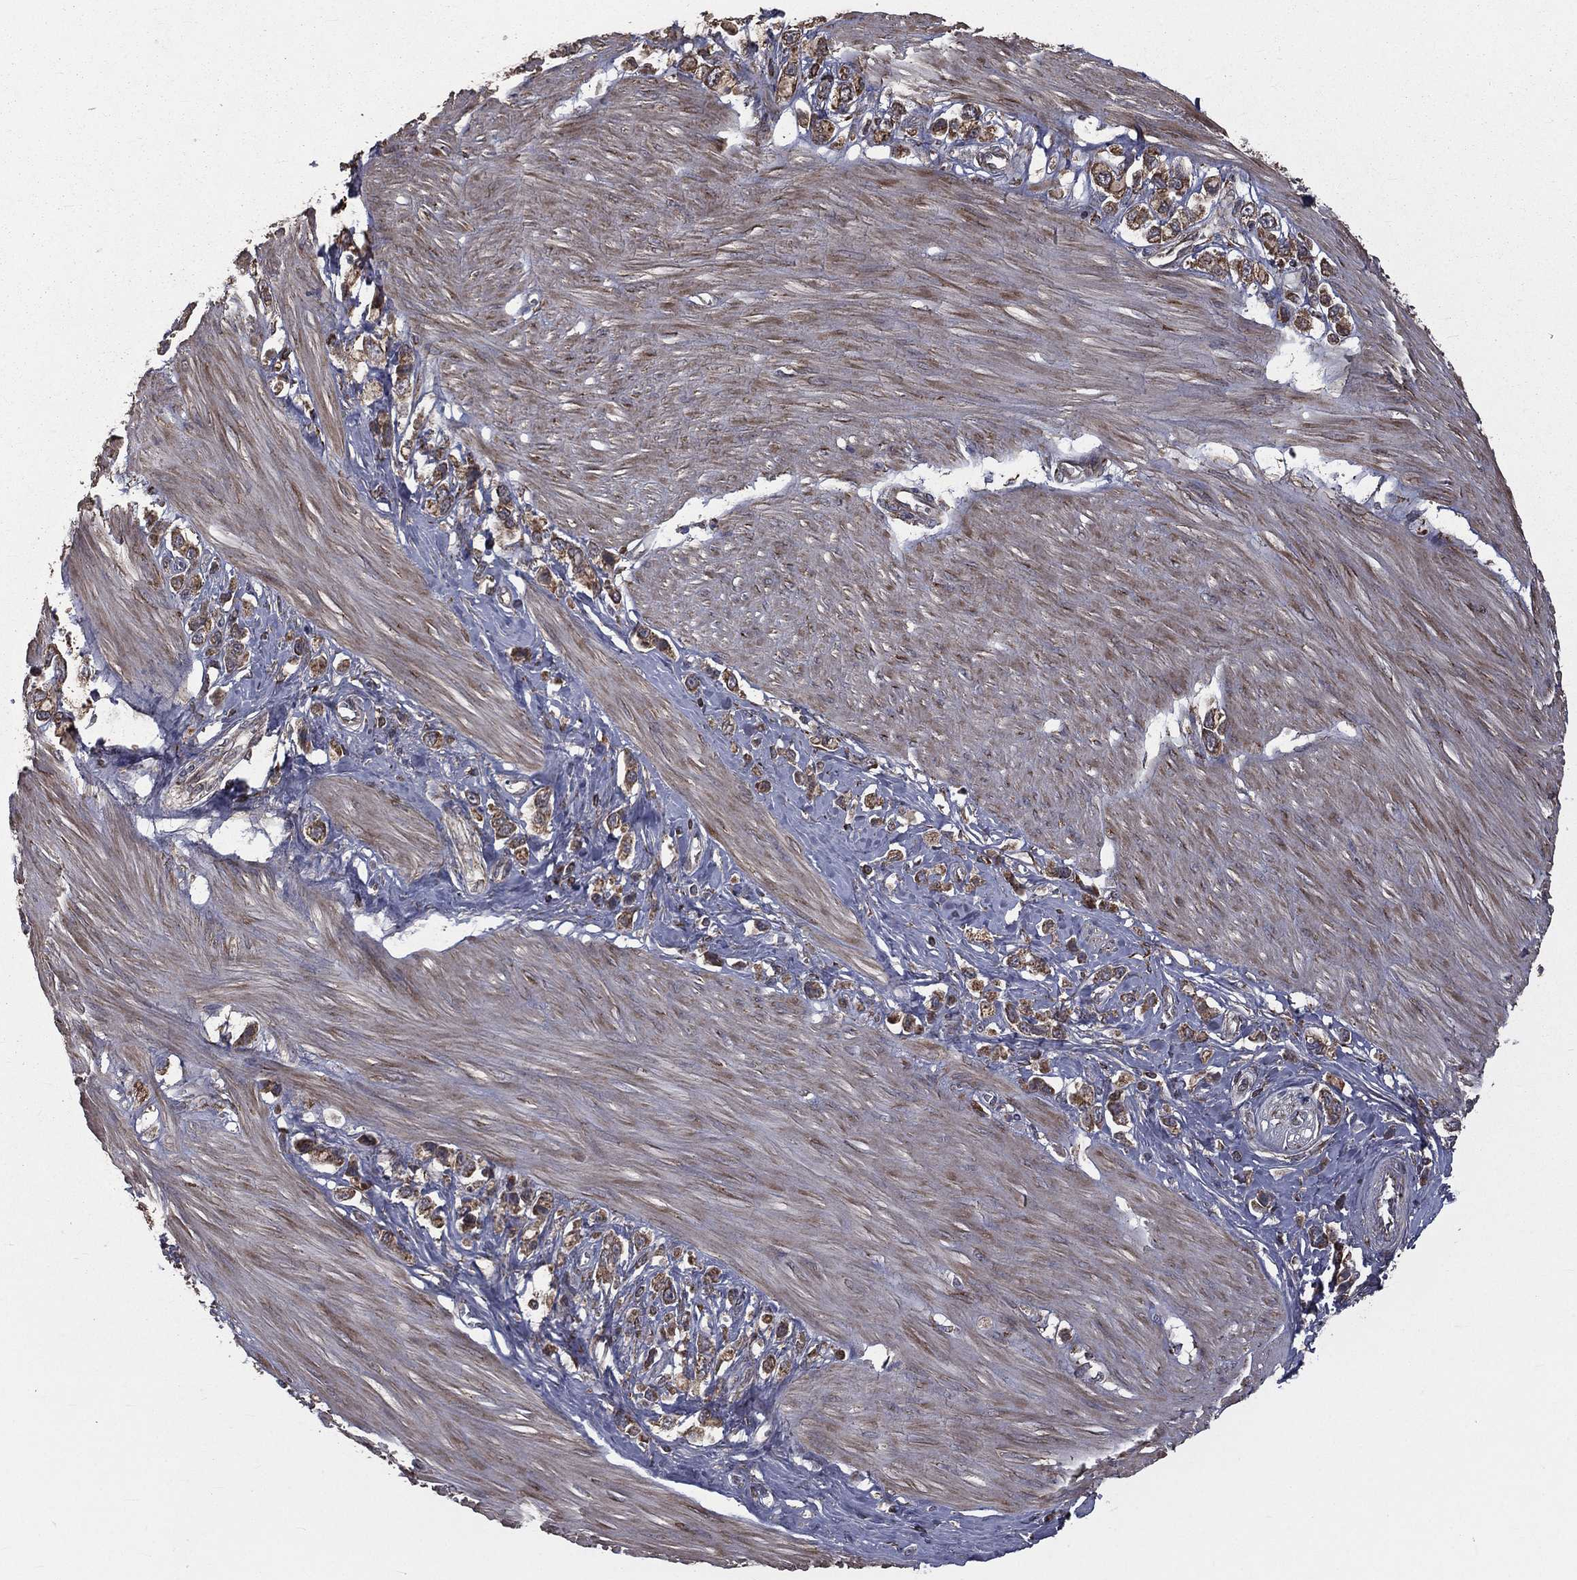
{"staining": {"intensity": "weak", "quantity": ">75%", "location": "cytoplasmic/membranous"}, "tissue": "stomach cancer", "cell_type": "Tumor cells", "image_type": "cancer", "snomed": [{"axis": "morphology", "description": "Normal tissue, NOS"}, {"axis": "morphology", "description": "Adenocarcinoma, NOS"}, {"axis": "morphology", "description": "Adenocarcinoma, High grade"}, {"axis": "topography", "description": "Stomach, upper"}, {"axis": "topography", "description": "Stomach"}], "caption": "IHC of stomach adenocarcinoma displays low levels of weak cytoplasmic/membranous positivity in about >75% of tumor cells.", "gene": "OLFML1", "patient": {"sex": "female", "age": 65}}